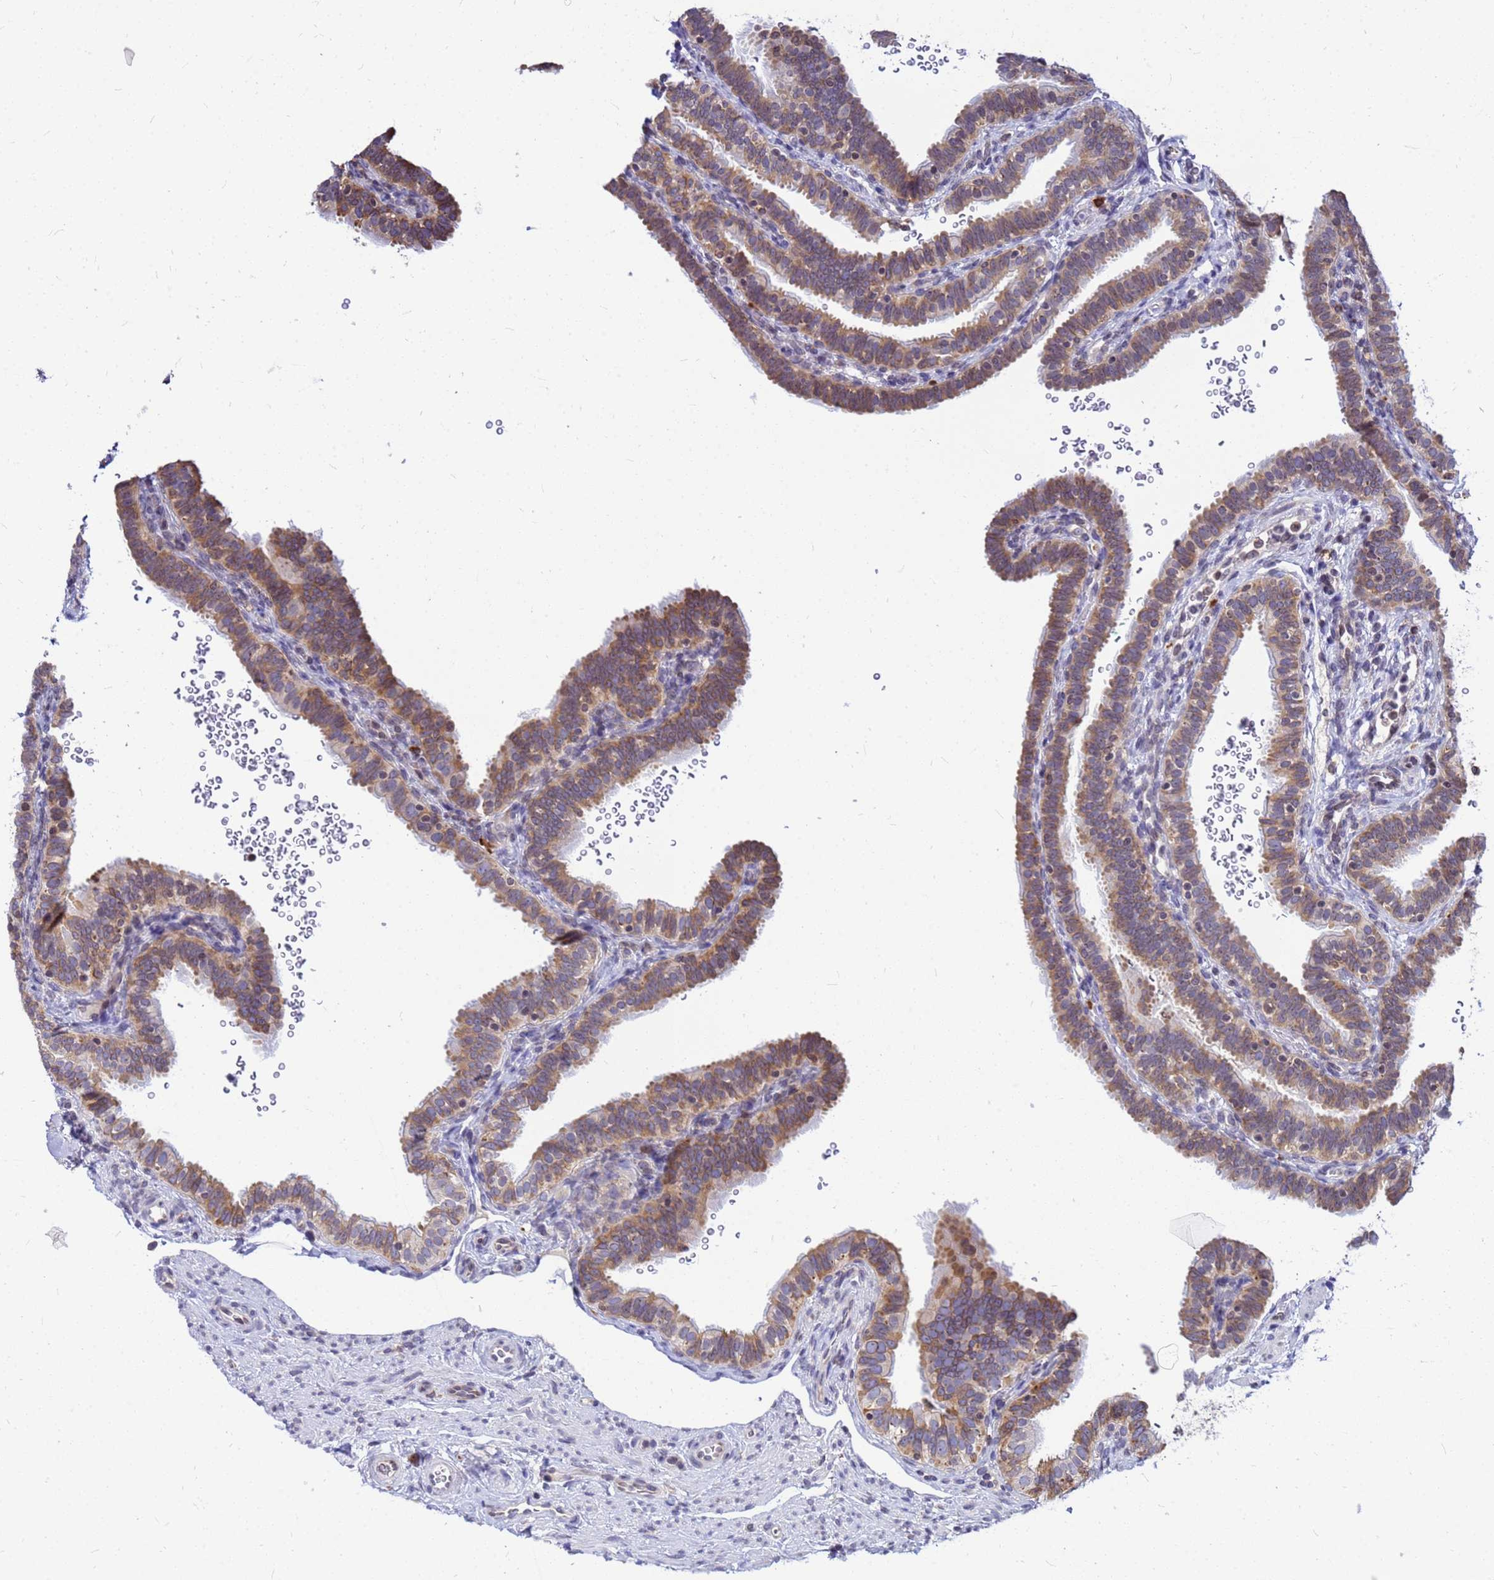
{"staining": {"intensity": "moderate", "quantity": ">75%", "location": "cytoplasmic/membranous"}, "tissue": "fallopian tube", "cell_type": "Glandular cells", "image_type": "normal", "snomed": [{"axis": "morphology", "description": "Normal tissue, NOS"}, {"axis": "topography", "description": "Fallopian tube"}], "caption": "Moderate cytoplasmic/membranous positivity is seen in about >75% of glandular cells in unremarkable fallopian tube. Using DAB (brown) and hematoxylin (blue) stains, captured at high magnification using brightfield microscopy.", "gene": "SSR4", "patient": {"sex": "female", "age": 41}}